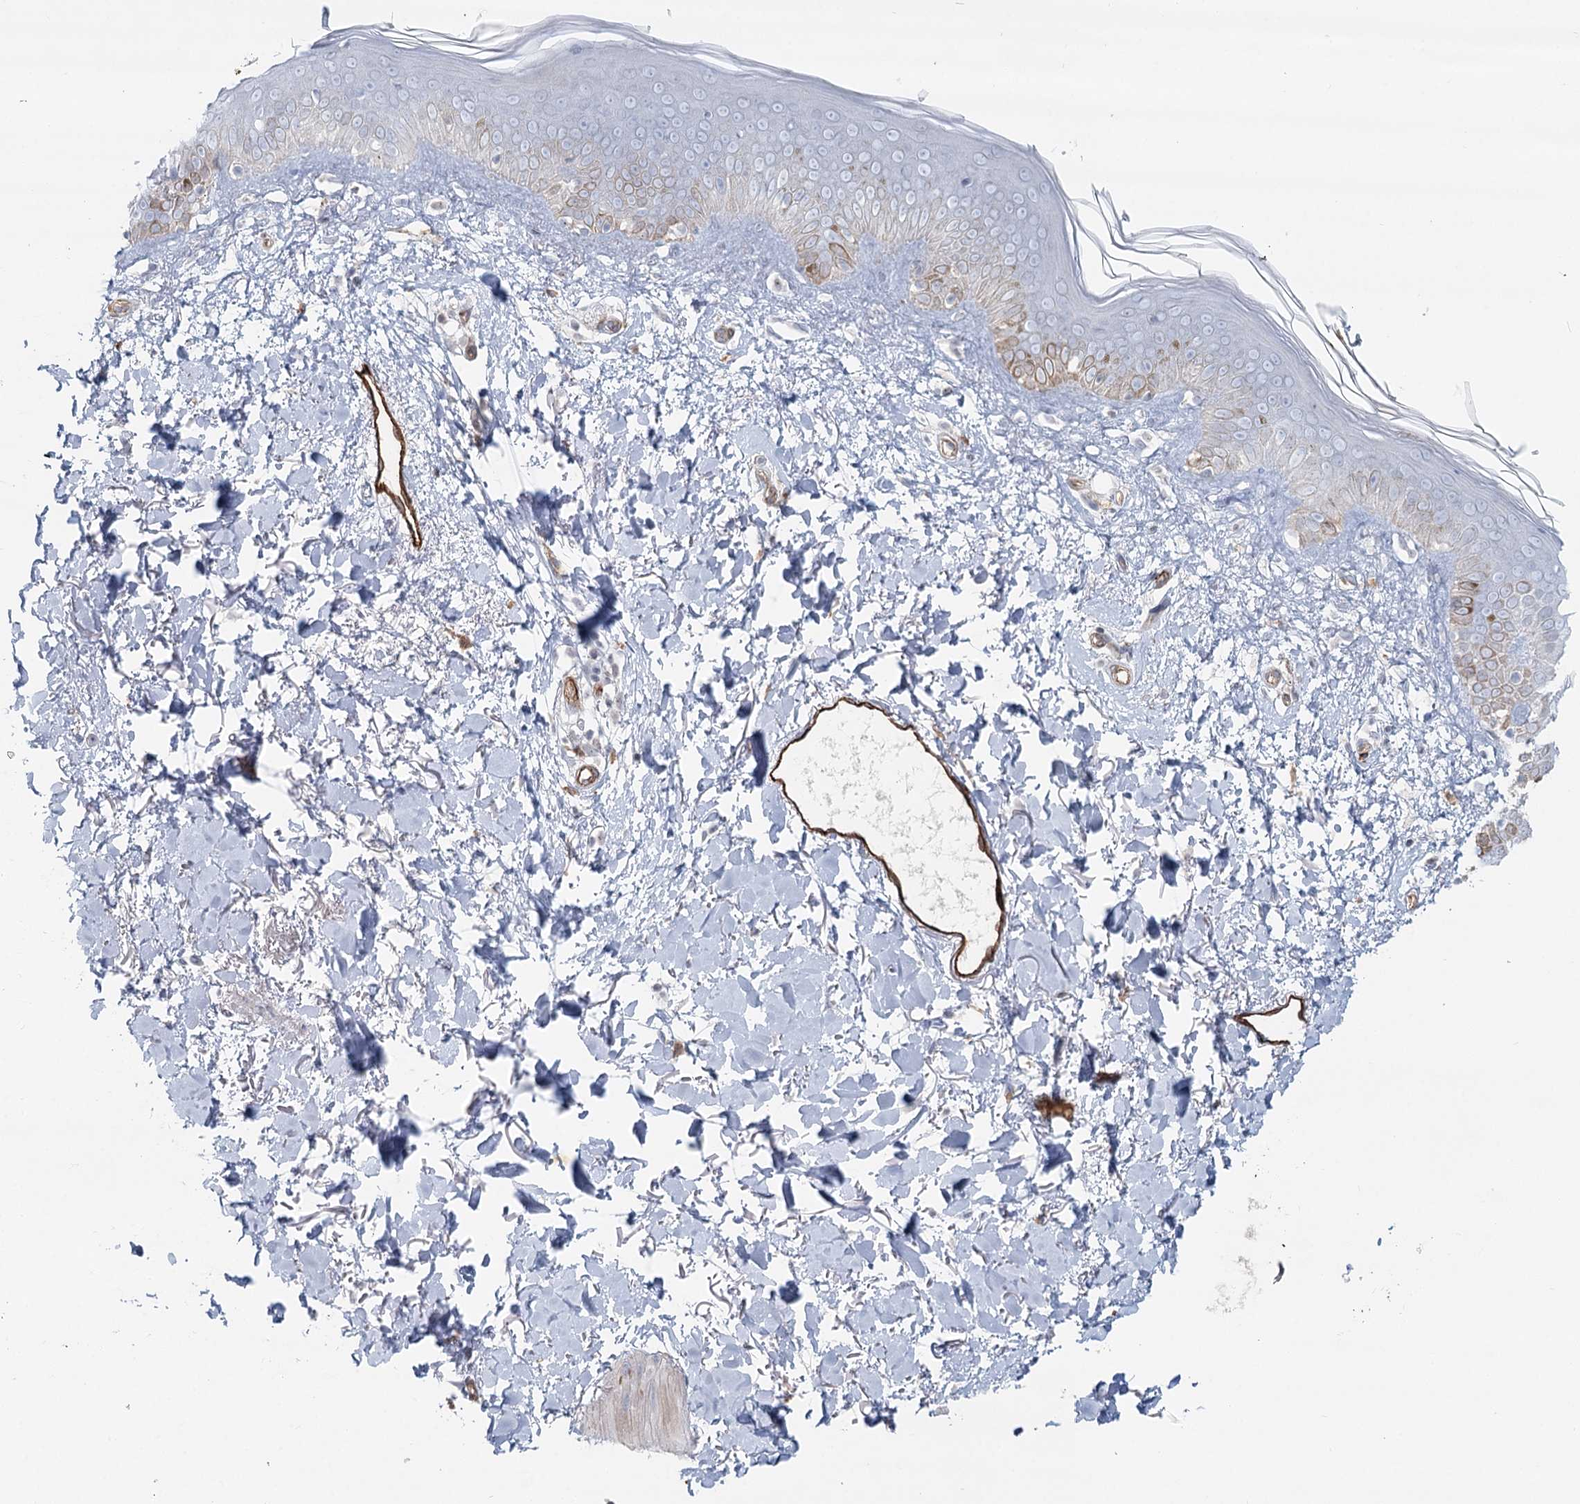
{"staining": {"intensity": "negative", "quantity": "none", "location": "none"}, "tissue": "skin", "cell_type": "Fibroblasts", "image_type": "normal", "snomed": [{"axis": "morphology", "description": "Normal tissue, NOS"}, {"axis": "topography", "description": "Skin"}], "caption": "Immunohistochemistry histopathology image of unremarkable skin: skin stained with DAB (3,3'-diaminobenzidine) exhibits no significant protein staining in fibroblasts.", "gene": "ZFYVE28", "patient": {"sex": "female", "age": 58}}